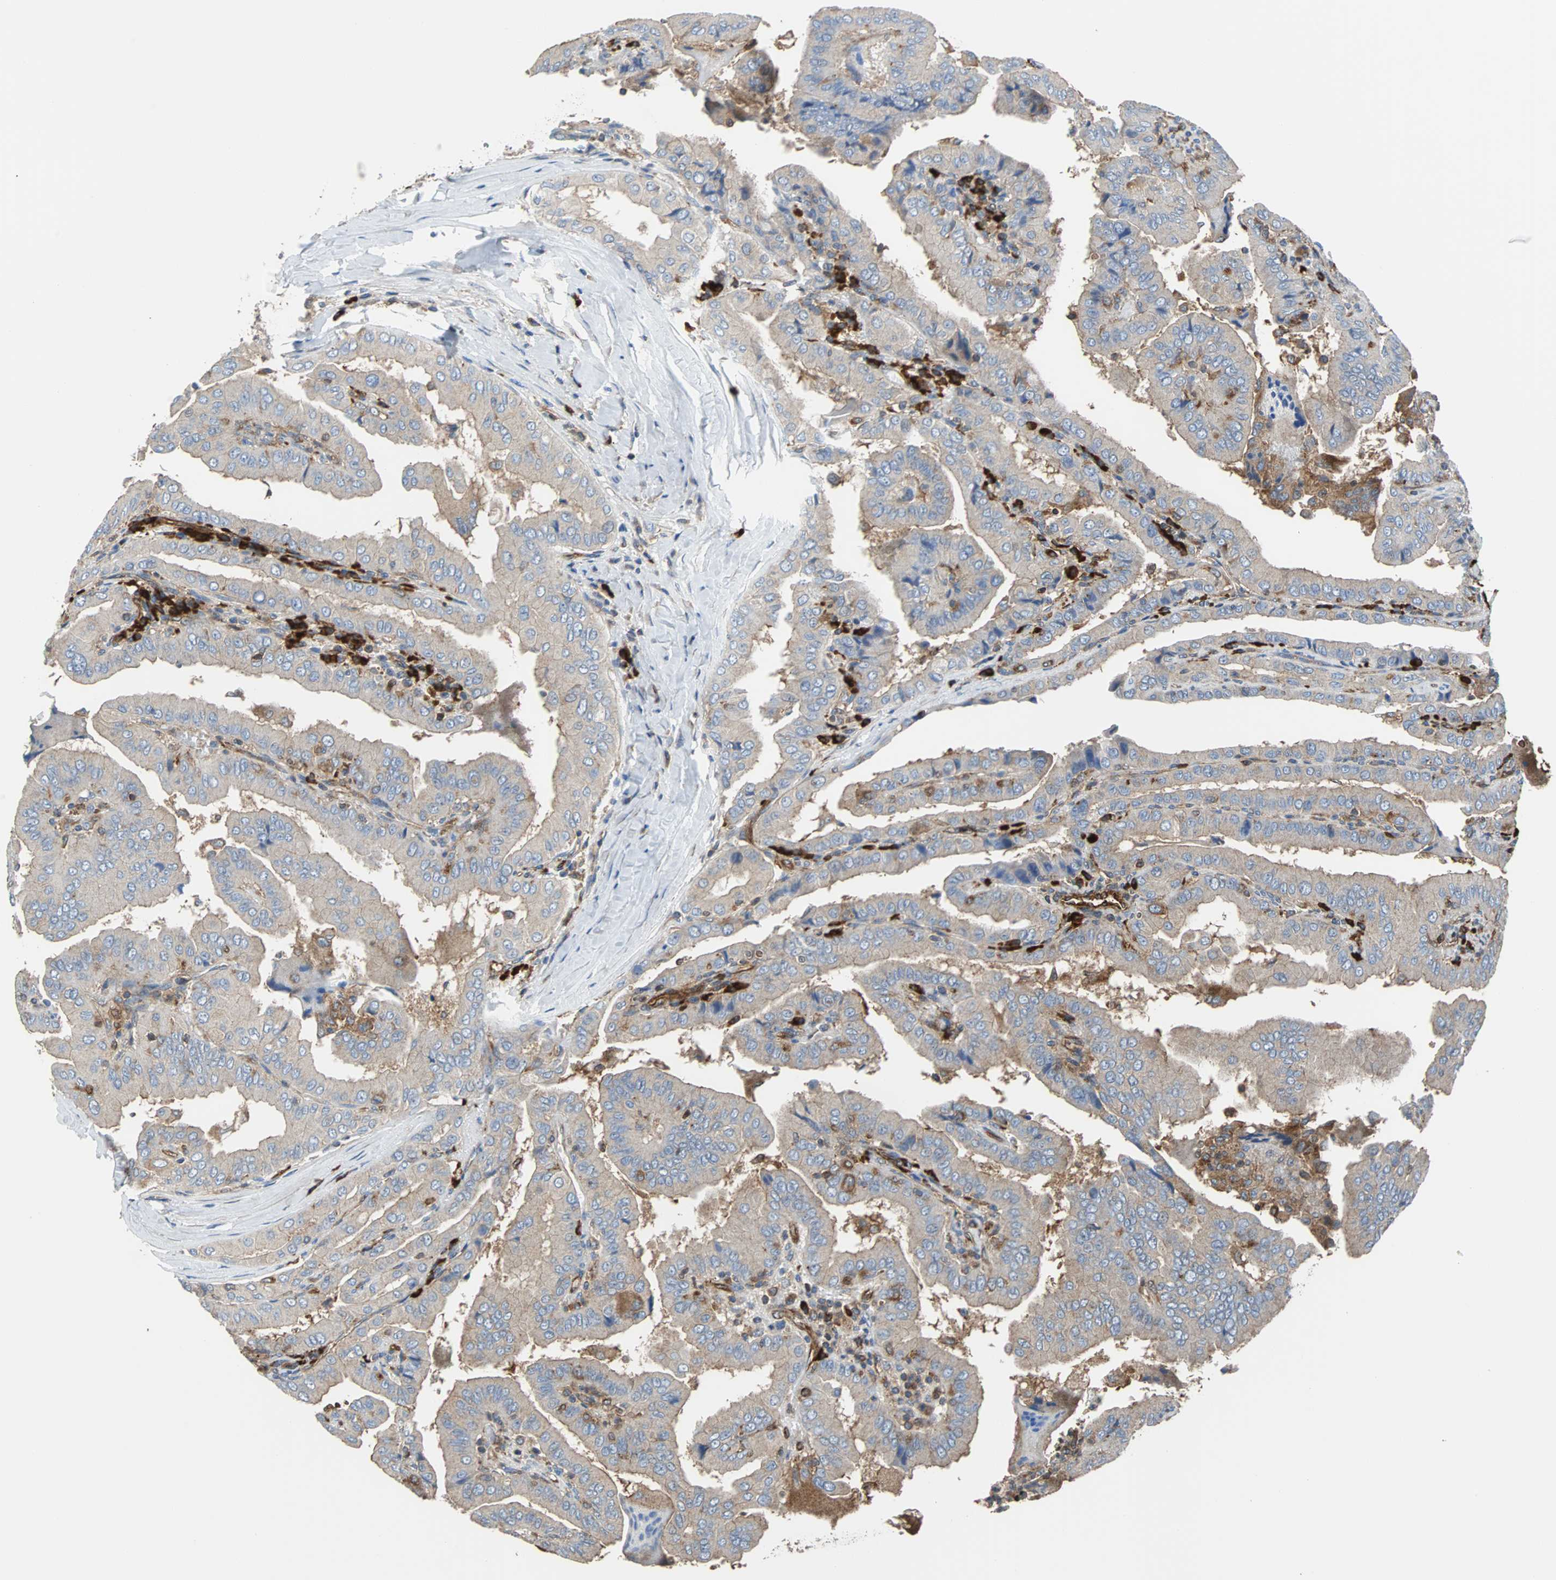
{"staining": {"intensity": "moderate", "quantity": ">75%", "location": "cytoplasmic/membranous"}, "tissue": "thyroid cancer", "cell_type": "Tumor cells", "image_type": "cancer", "snomed": [{"axis": "morphology", "description": "Papillary adenocarcinoma, NOS"}, {"axis": "topography", "description": "Thyroid gland"}], "caption": "Thyroid cancer (papillary adenocarcinoma) tissue reveals moderate cytoplasmic/membranous staining in approximately >75% of tumor cells, visualized by immunohistochemistry. Nuclei are stained in blue.", "gene": "PLCG2", "patient": {"sex": "male", "age": 33}}